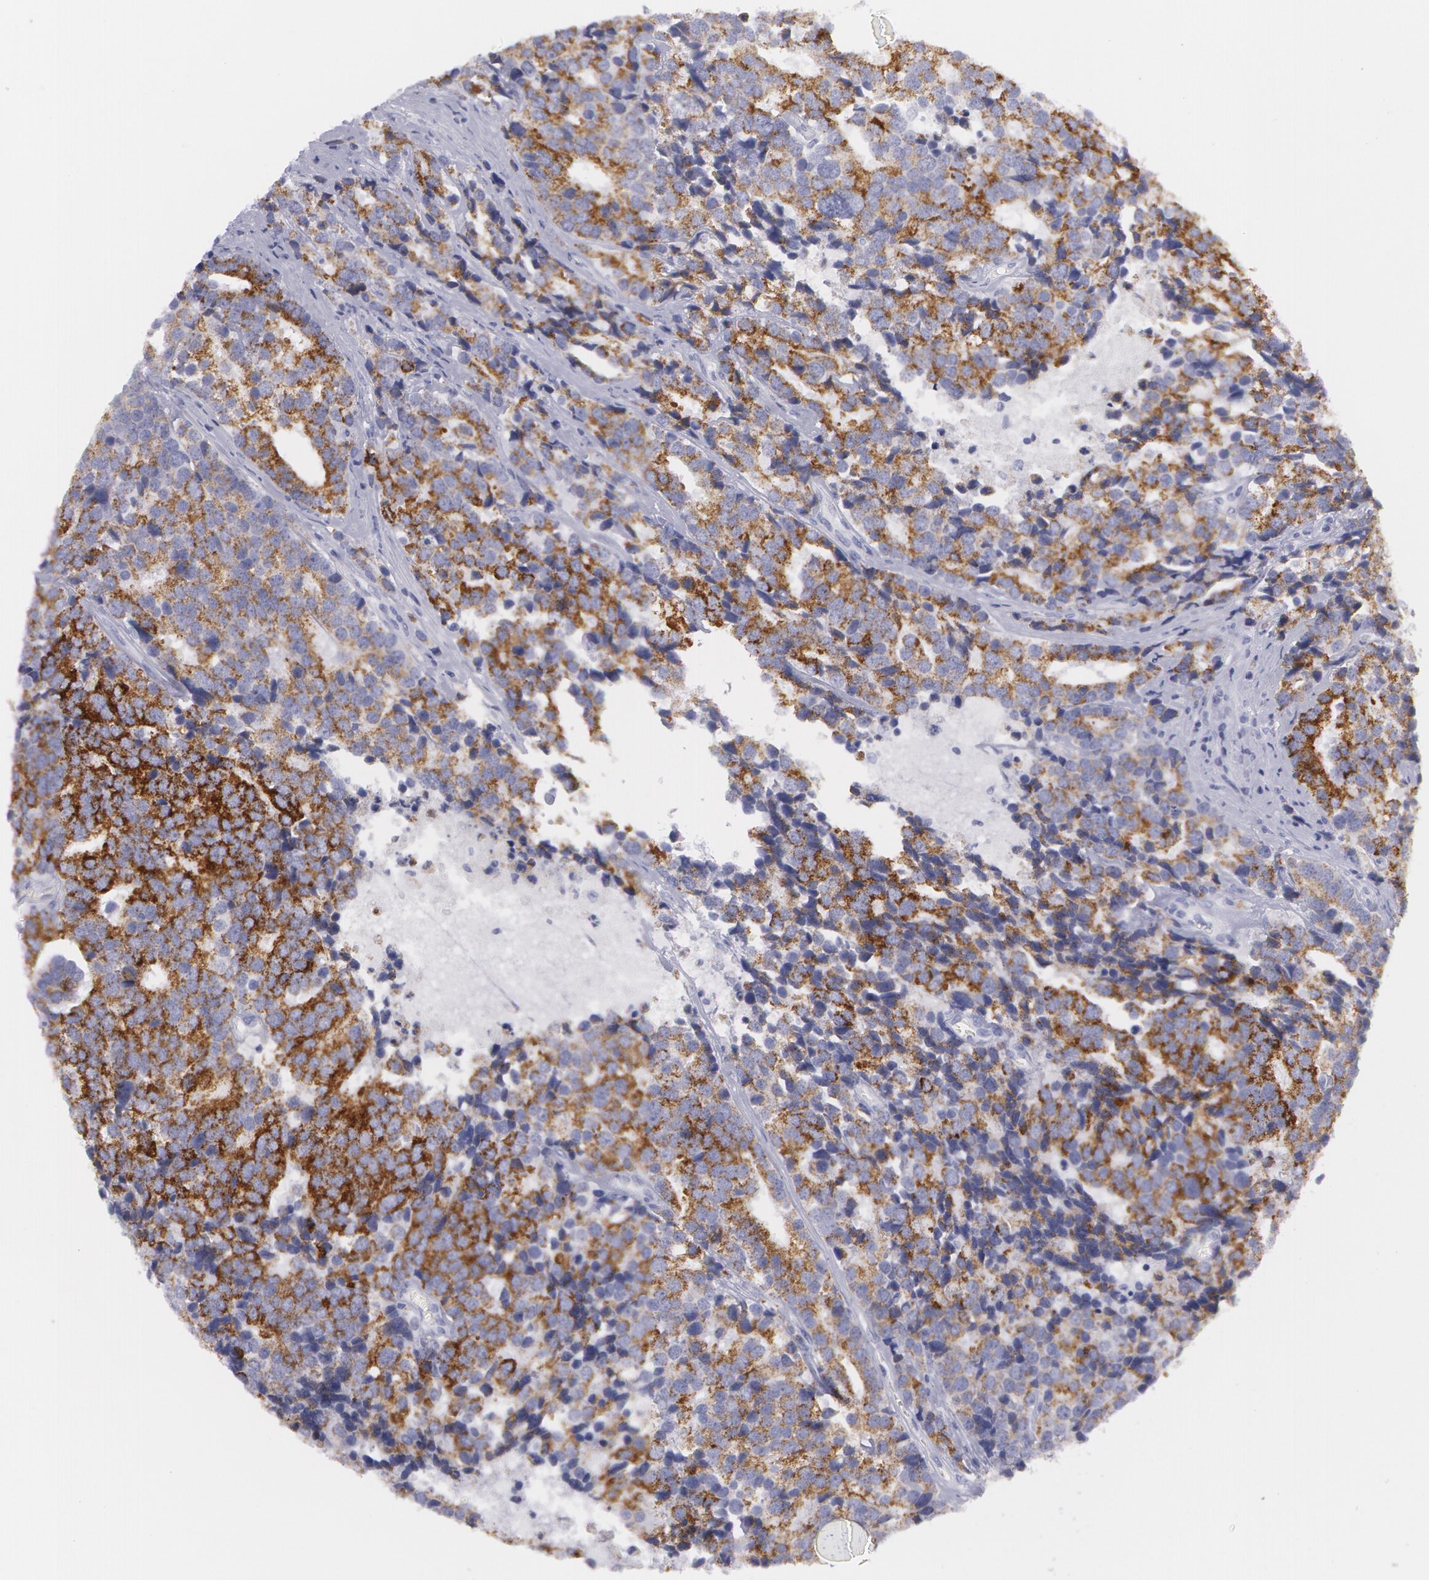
{"staining": {"intensity": "strong", "quantity": ">75%", "location": "cytoplasmic/membranous"}, "tissue": "prostate cancer", "cell_type": "Tumor cells", "image_type": "cancer", "snomed": [{"axis": "morphology", "description": "Adenocarcinoma, High grade"}, {"axis": "topography", "description": "Prostate"}], "caption": "Immunohistochemical staining of adenocarcinoma (high-grade) (prostate) exhibits high levels of strong cytoplasmic/membranous expression in about >75% of tumor cells.", "gene": "AMACR", "patient": {"sex": "male", "age": 71}}